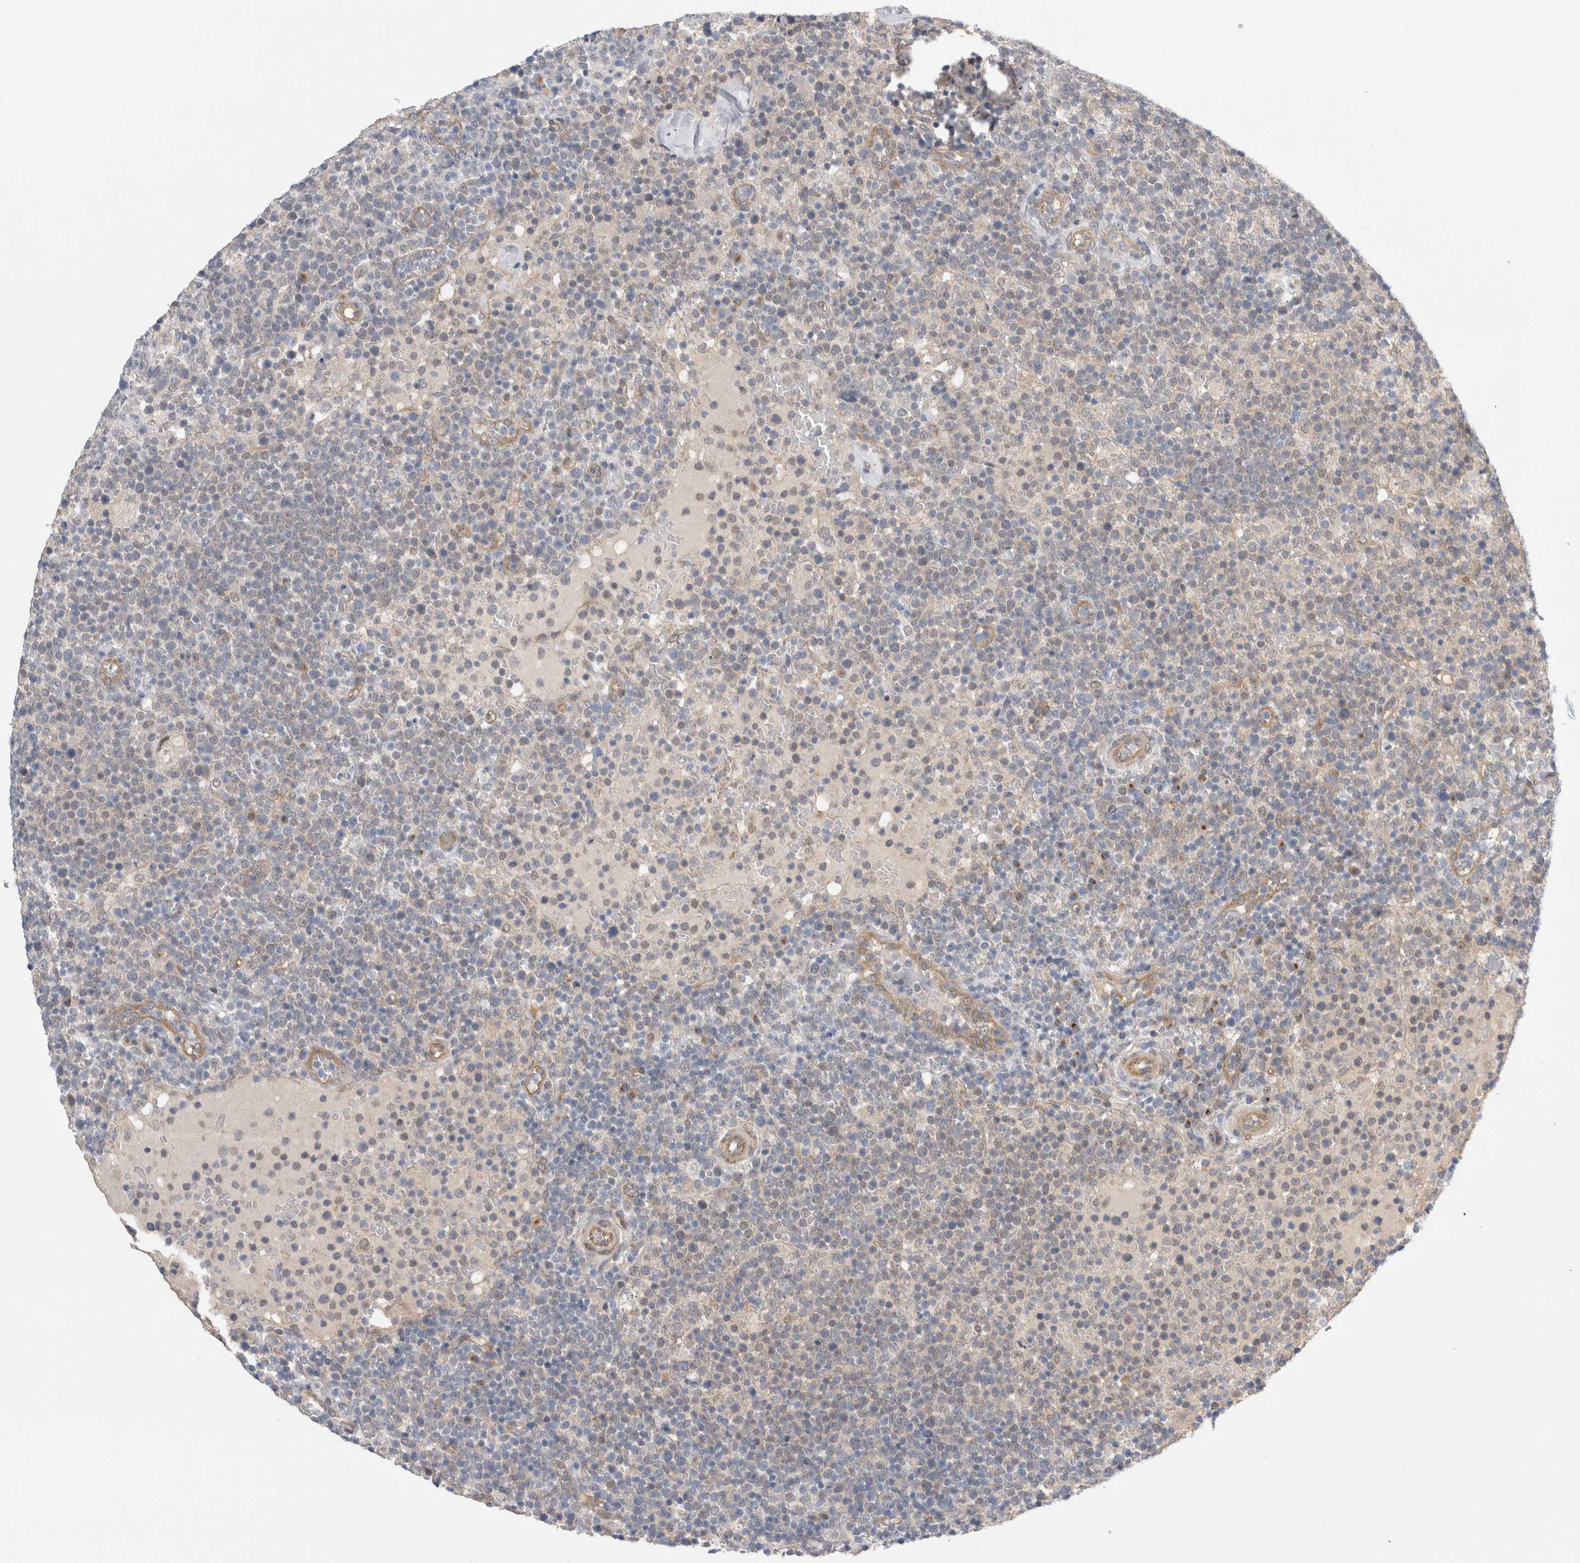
{"staining": {"intensity": "negative", "quantity": "none", "location": "none"}, "tissue": "lymphoma", "cell_type": "Tumor cells", "image_type": "cancer", "snomed": [{"axis": "morphology", "description": "Malignant lymphoma, non-Hodgkin's type, High grade"}, {"axis": "topography", "description": "Lymph node"}], "caption": "Tumor cells show no significant protein staining in lymphoma.", "gene": "TAFA5", "patient": {"sex": "male", "age": 61}}